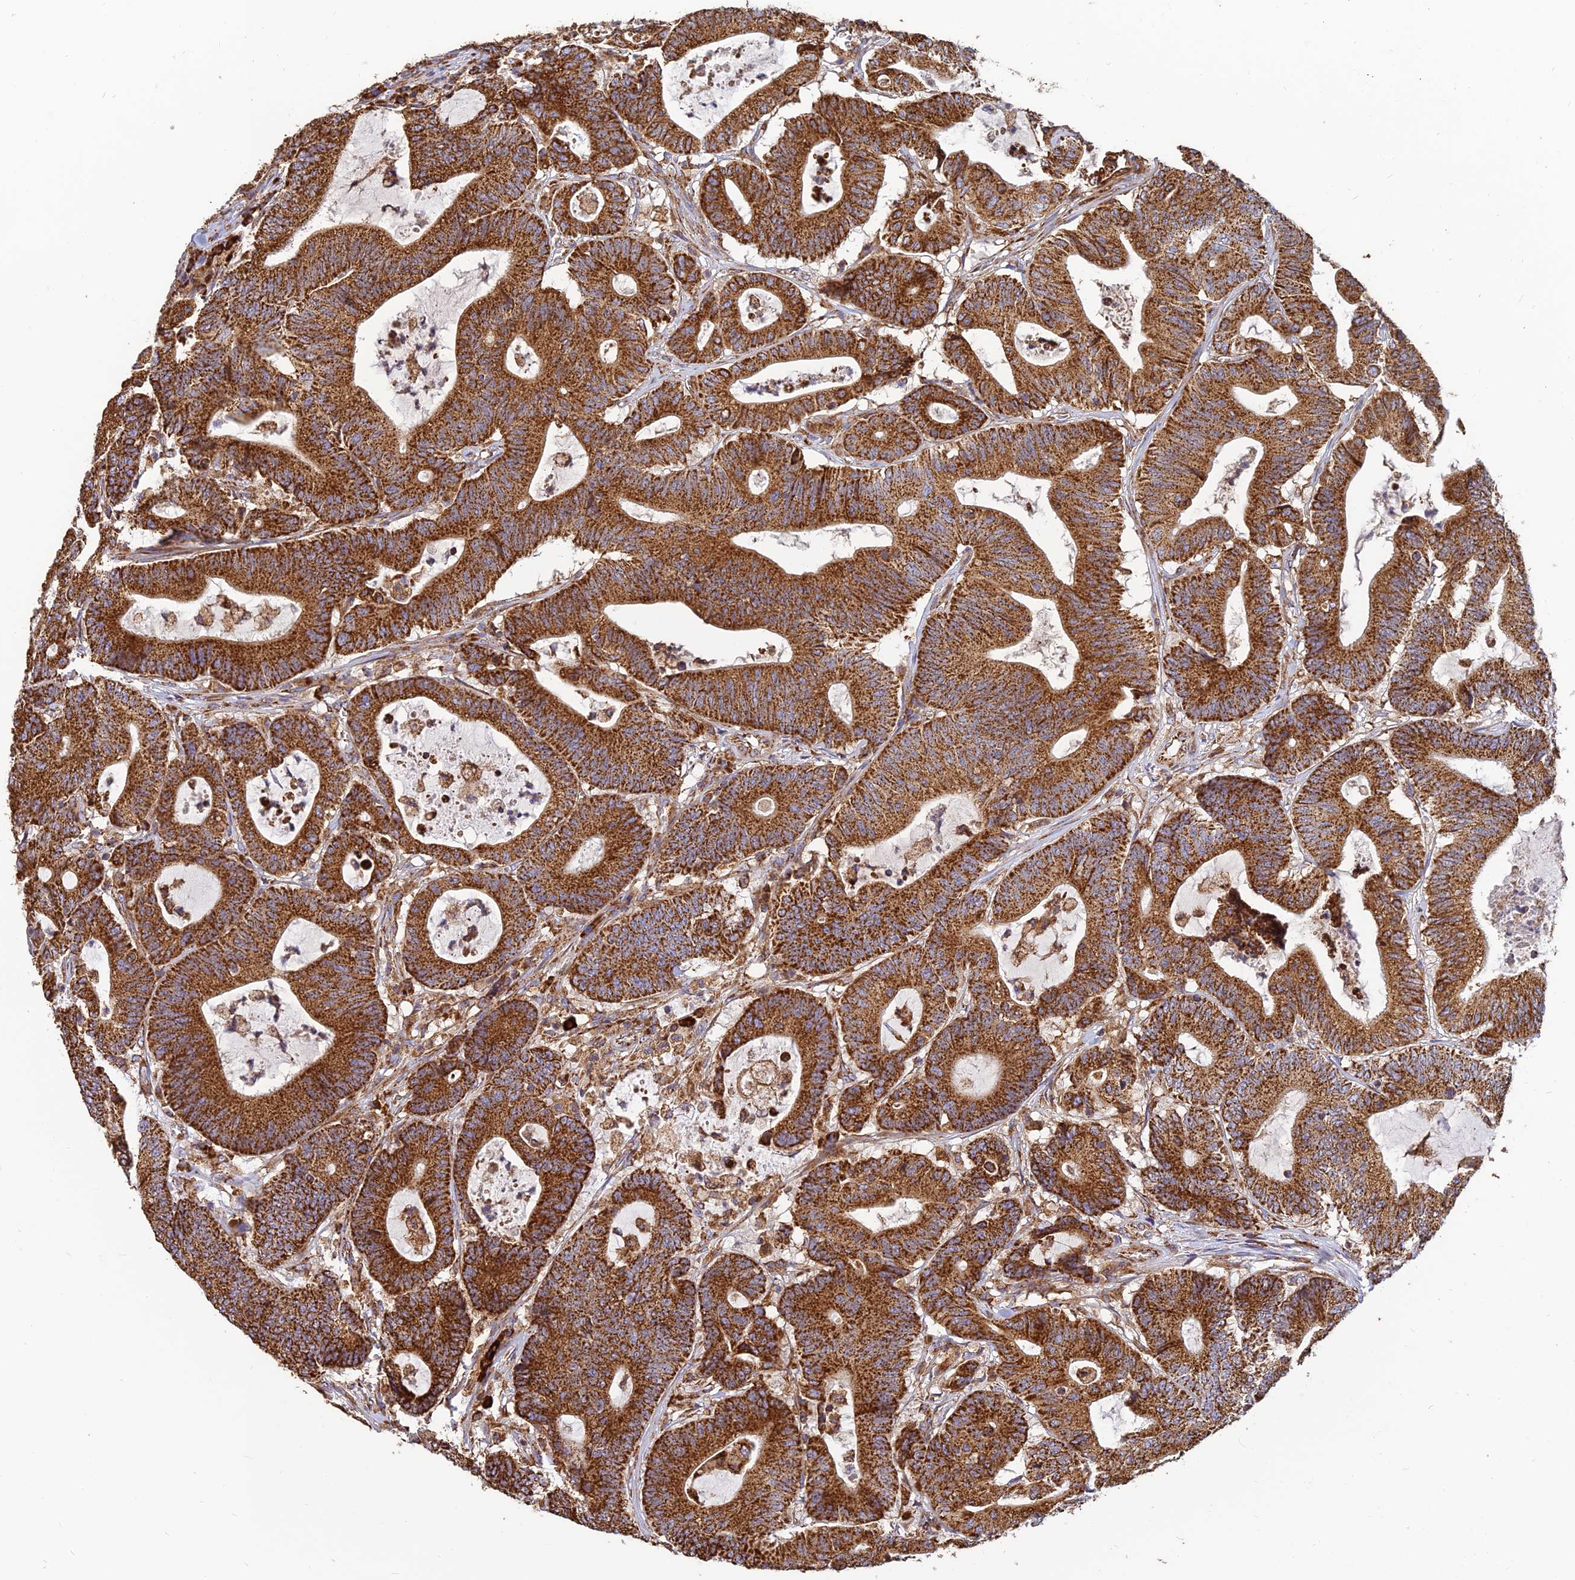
{"staining": {"intensity": "strong", "quantity": ">75%", "location": "cytoplasmic/membranous"}, "tissue": "colorectal cancer", "cell_type": "Tumor cells", "image_type": "cancer", "snomed": [{"axis": "morphology", "description": "Adenocarcinoma, NOS"}, {"axis": "topography", "description": "Colon"}], "caption": "Human colorectal cancer (adenocarcinoma) stained for a protein (brown) reveals strong cytoplasmic/membranous positive positivity in about >75% of tumor cells.", "gene": "THUMPD2", "patient": {"sex": "female", "age": 84}}